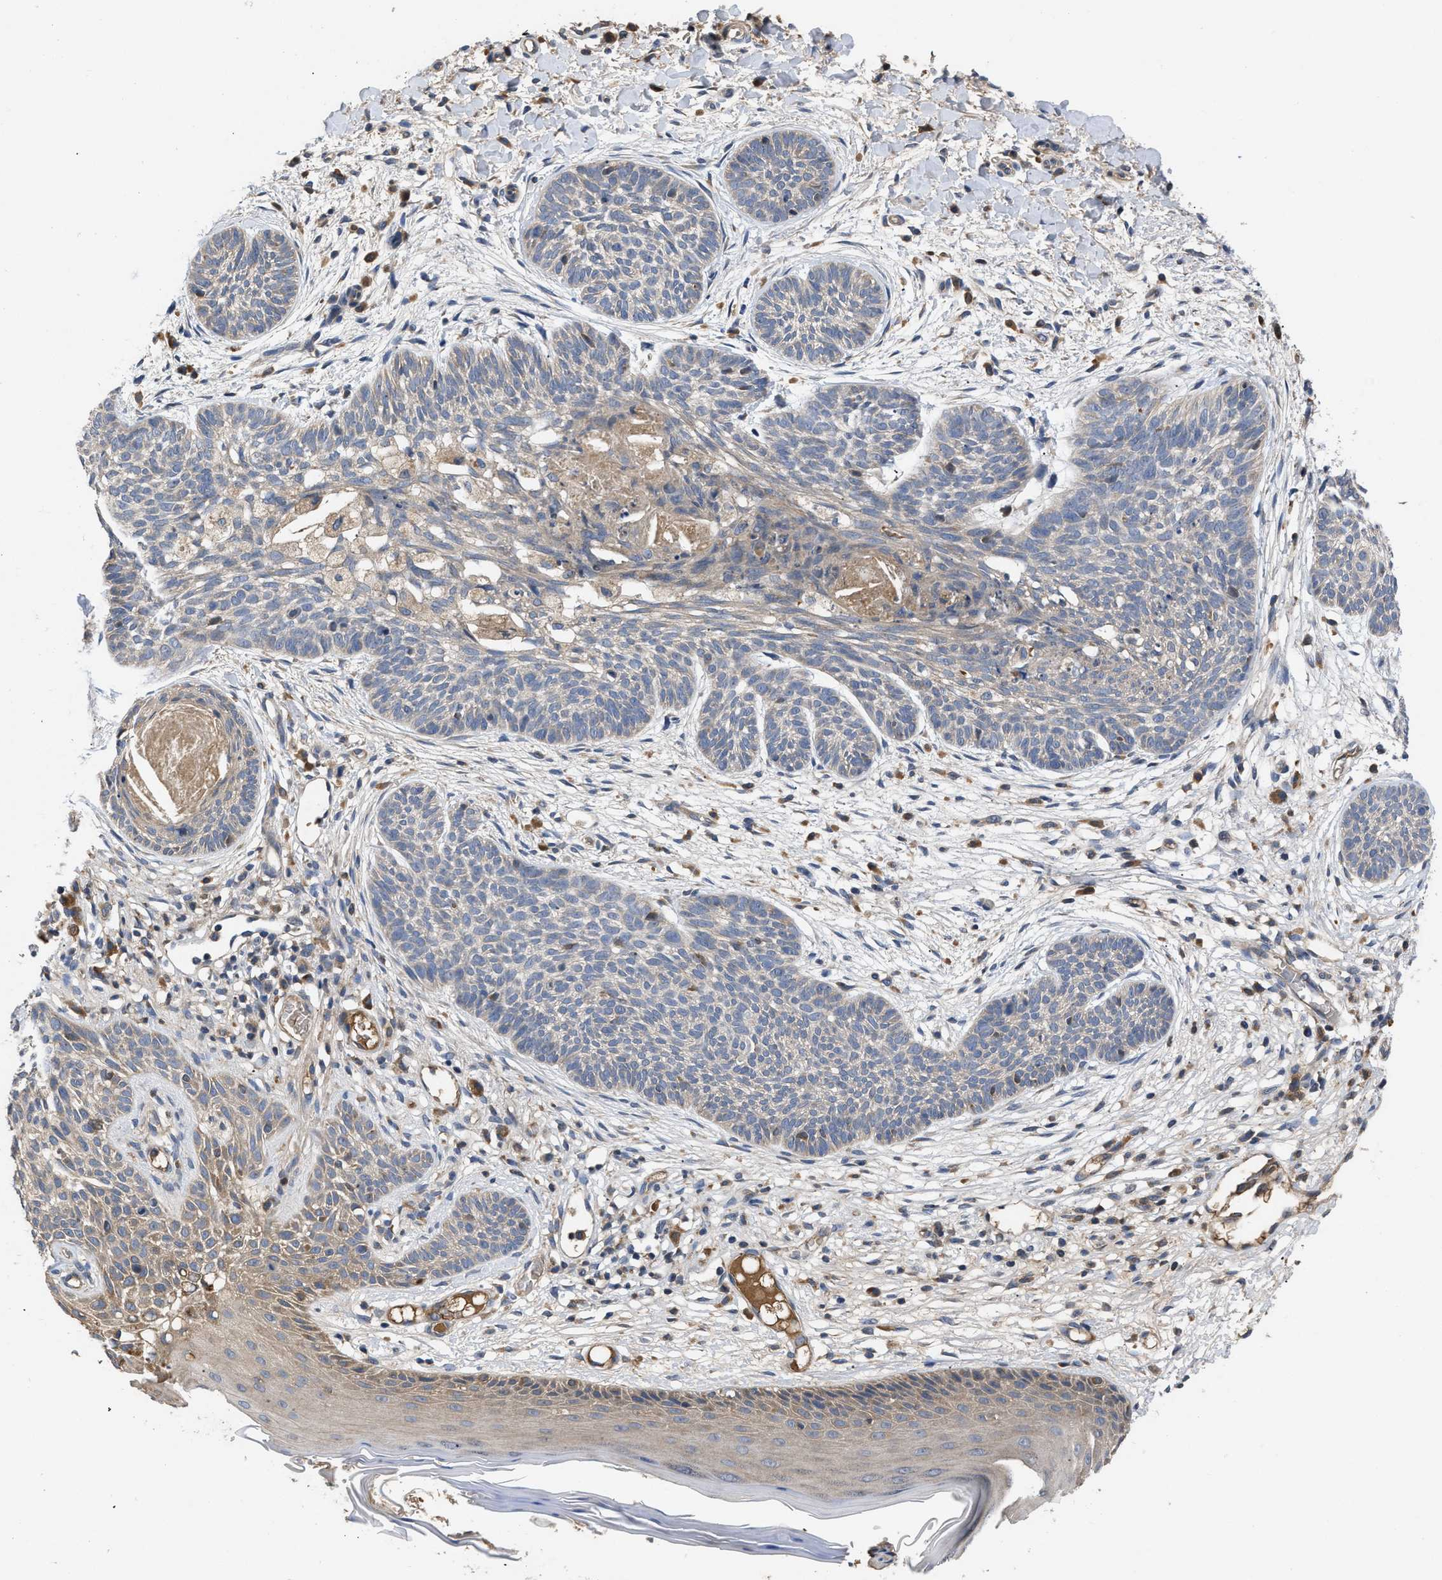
{"staining": {"intensity": "weak", "quantity": "<25%", "location": "cytoplasmic/membranous"}, "tissue": "skin cancer", "cell_type": "Tumor cells", "image_type": "cancer", "snomed": [{"axis": "morphology", "description": "Basal cell carcinoma"}, {"axis": "topography", "description": "Skin"}], "caption": "An immunohistochemistry (IHC) micrograph of basal cell carcinoma (skin) is shown. There is no staining in tumor cells of basal cell carcinoma (skin). (Immunohistochemistry (ihc), brightfield microscopy, high magnification).", "gene": "VPS4A", "patient": {"sex": "female", "age": 59}}